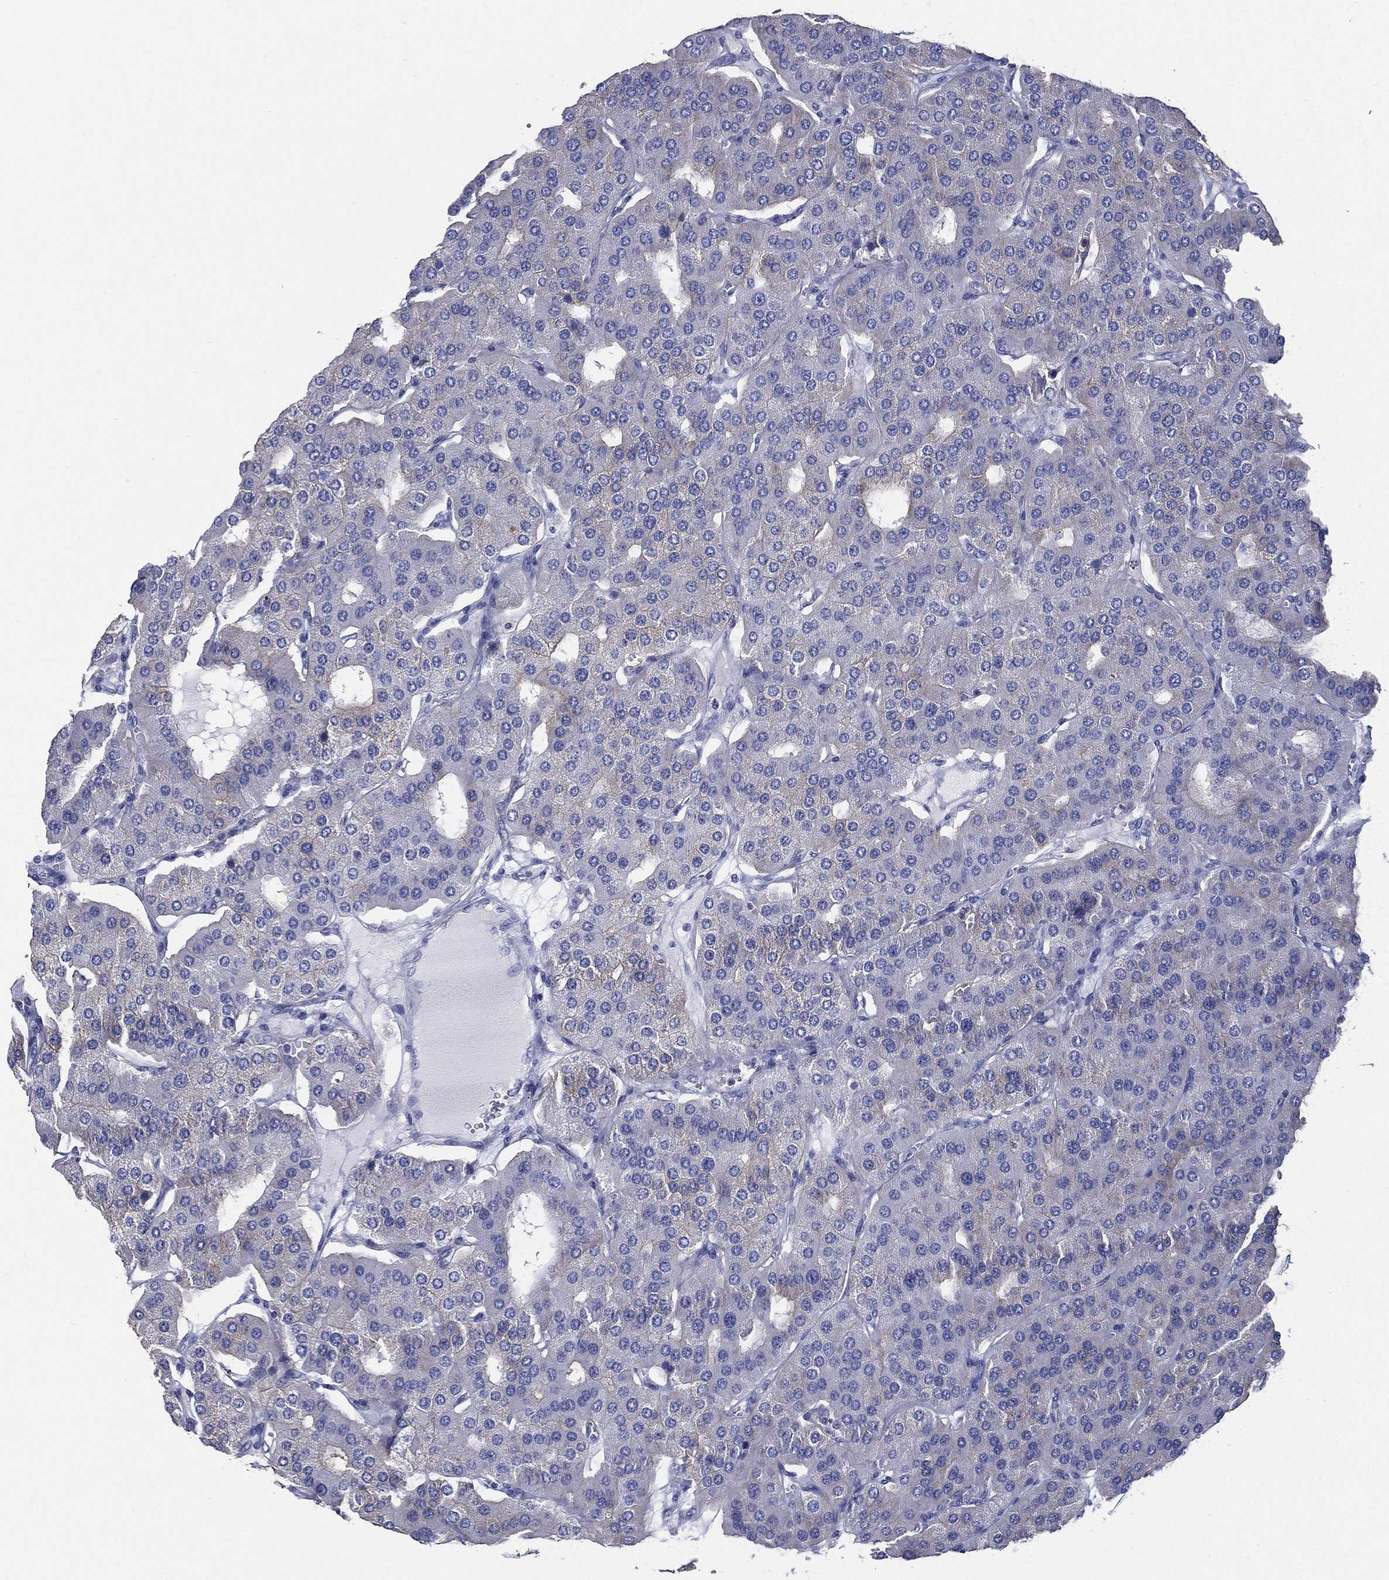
{"staining": {"intensity": "negative", "quantity": "none", "location": "none"}, "tissue": "parathyroid gland", "cell_type": "Glandular cells", "image_type": "normal", "snomed": [{"axis": "morphology", "description": "Normal tissue, NOS"}, {"axis": "morphology", "description": "Adenoma, NOS"}, {"axis": "topography", "description": "Parathyroid gland"}], "caption": "Immunohistochemical staining of unremarkable parathyroid gland shows no significant staining in glandular cells. The staining was performed using DAB (3,3'-diaminobenzidine) to visualize the protein expression in brown, while the nuclei were stained in blue with hematoxylin (Magnification: 20x).", "gene": "NEDD9", "patient": {"sex": "female", "age": 86}}